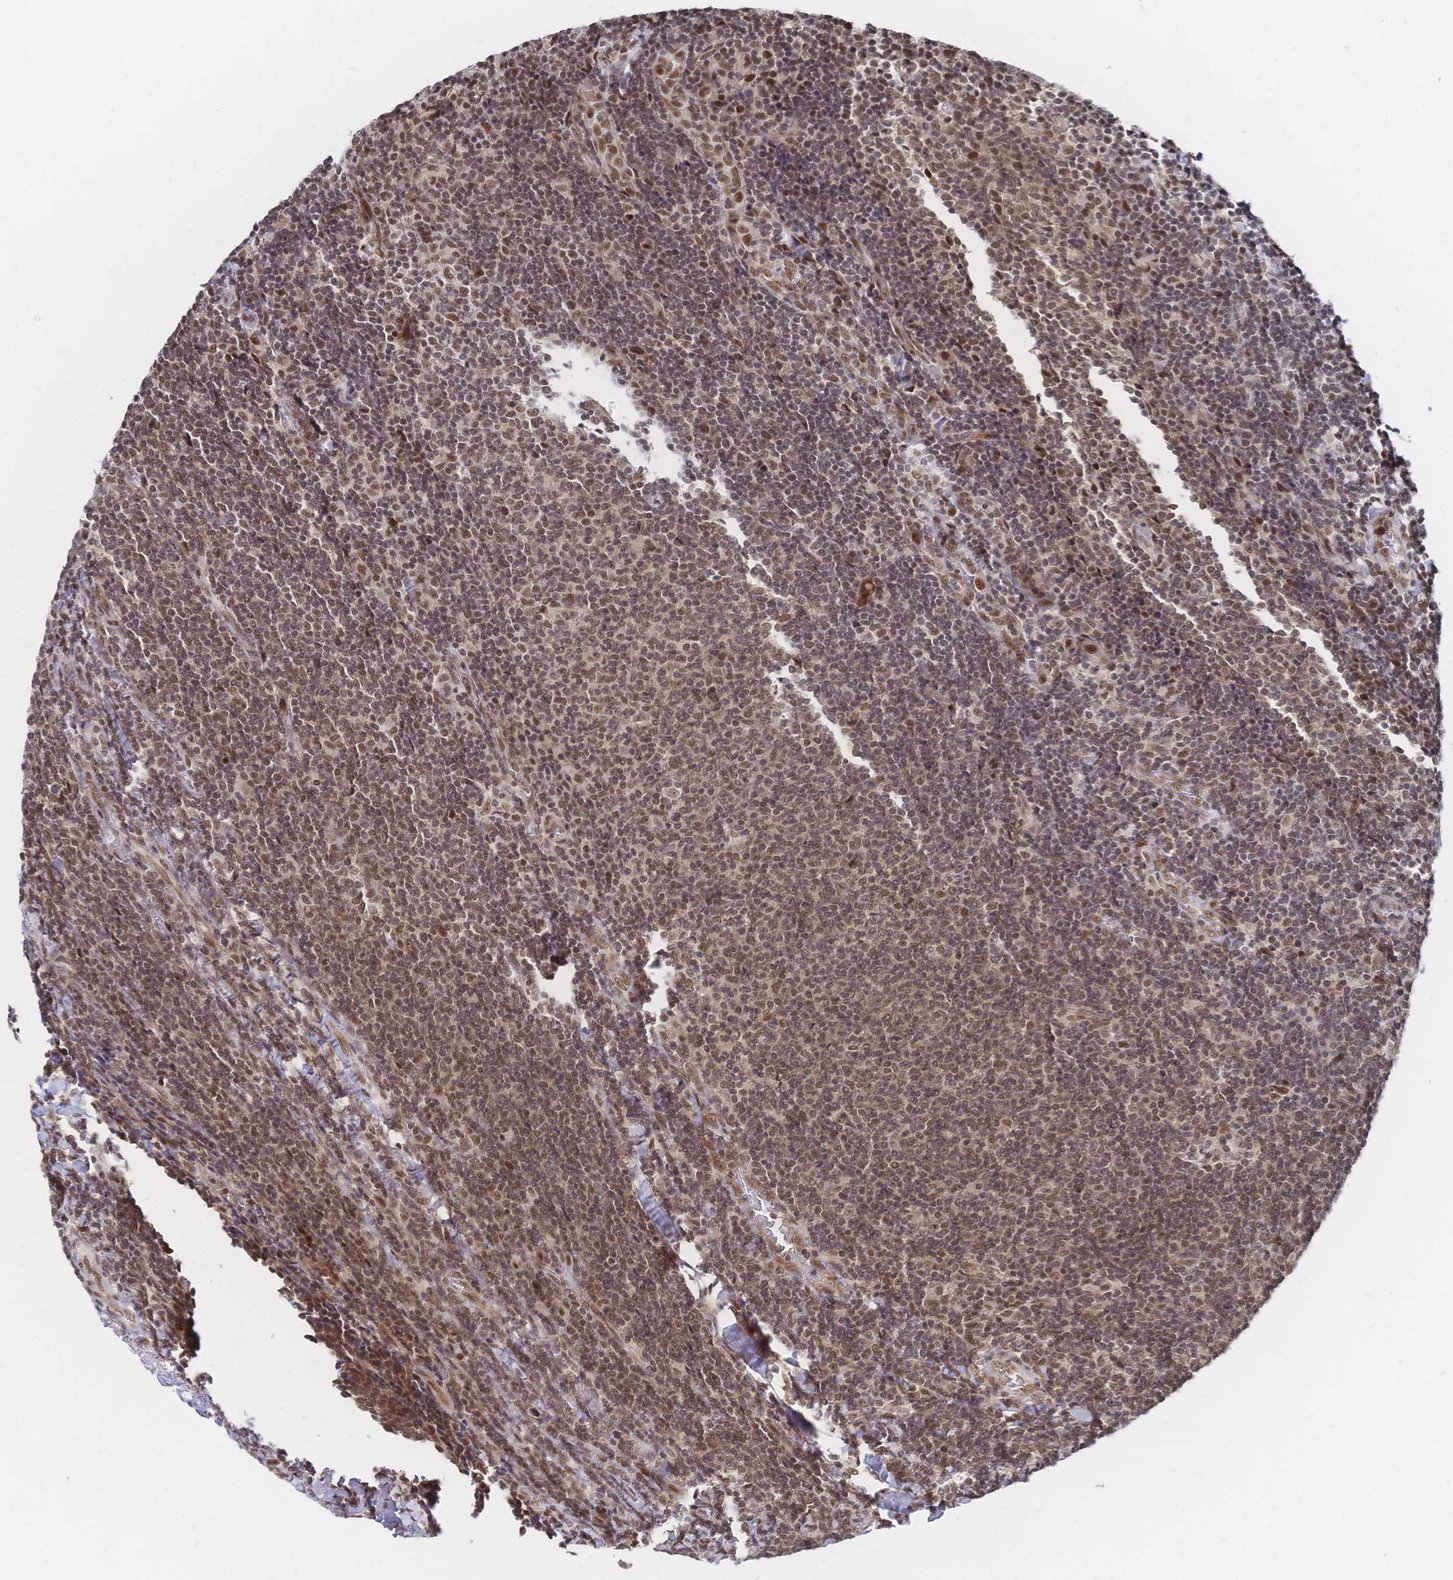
{"staining": {"intensity": "moderate", "quantity": ">75%", "location": "nuclear"}, "tissue": "lymphoma", "cell_type": "Tumor cells", "image_type": "cancer", "snomed": [{"axis": "morphology", "description": "Malignant lymphoma, non-Hodgkin's type, Low grade"}, {"axis": "topography", "description": "Lymph node"}], "caption": "An image showing moderate nuclear staining in about >75% of tumor cells in low-grade malignant lymphoma, non-Hodgkin's type, as visualized by brown immunohistochemical staining.", "gene": "NELFA", "patient": {"sex": "male", "age": 52}}